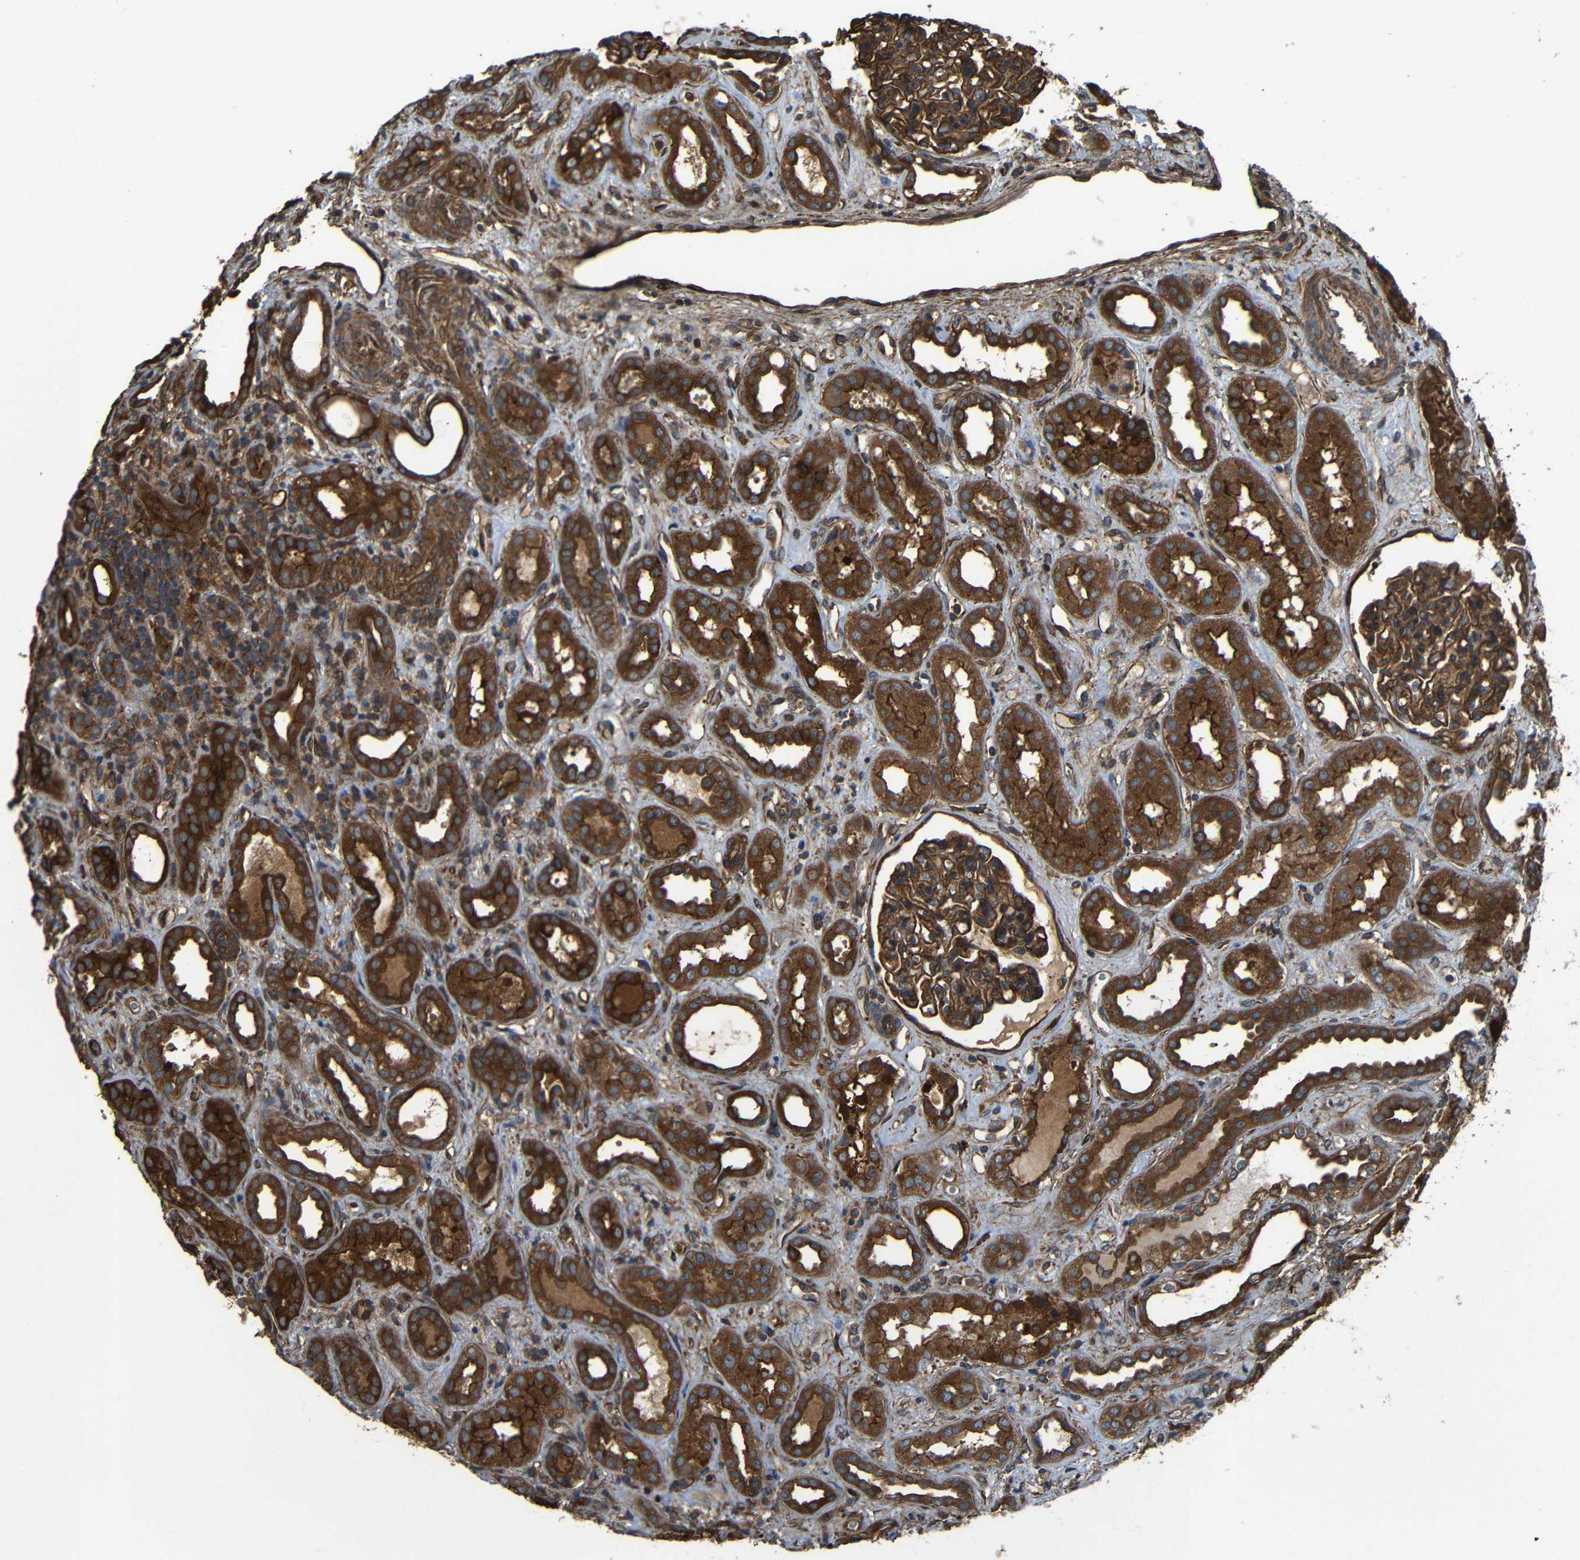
{"staining": {"intensity": "strong", "quantity": ">75%", "location": "cytoplasmic/membranous"}, "tissue": "kidney", "cell_type": "Cells in glomeruli", "image_type": "normal", "snomed": [{"axis": "morphology", "description": "Normal tissue, NOS"}, {"axis": "topography", "description": "Kidney"}], "caption": "Cells in glomeruli show high levels of strong cytoplasmic/membranous staining in about >75% of cells in unremarkable kidney. The protein is shown in brown color, while the nuclei are stained blue.", "gene": "PTCH1", "patient": {"sex": "male", "age": 59}}